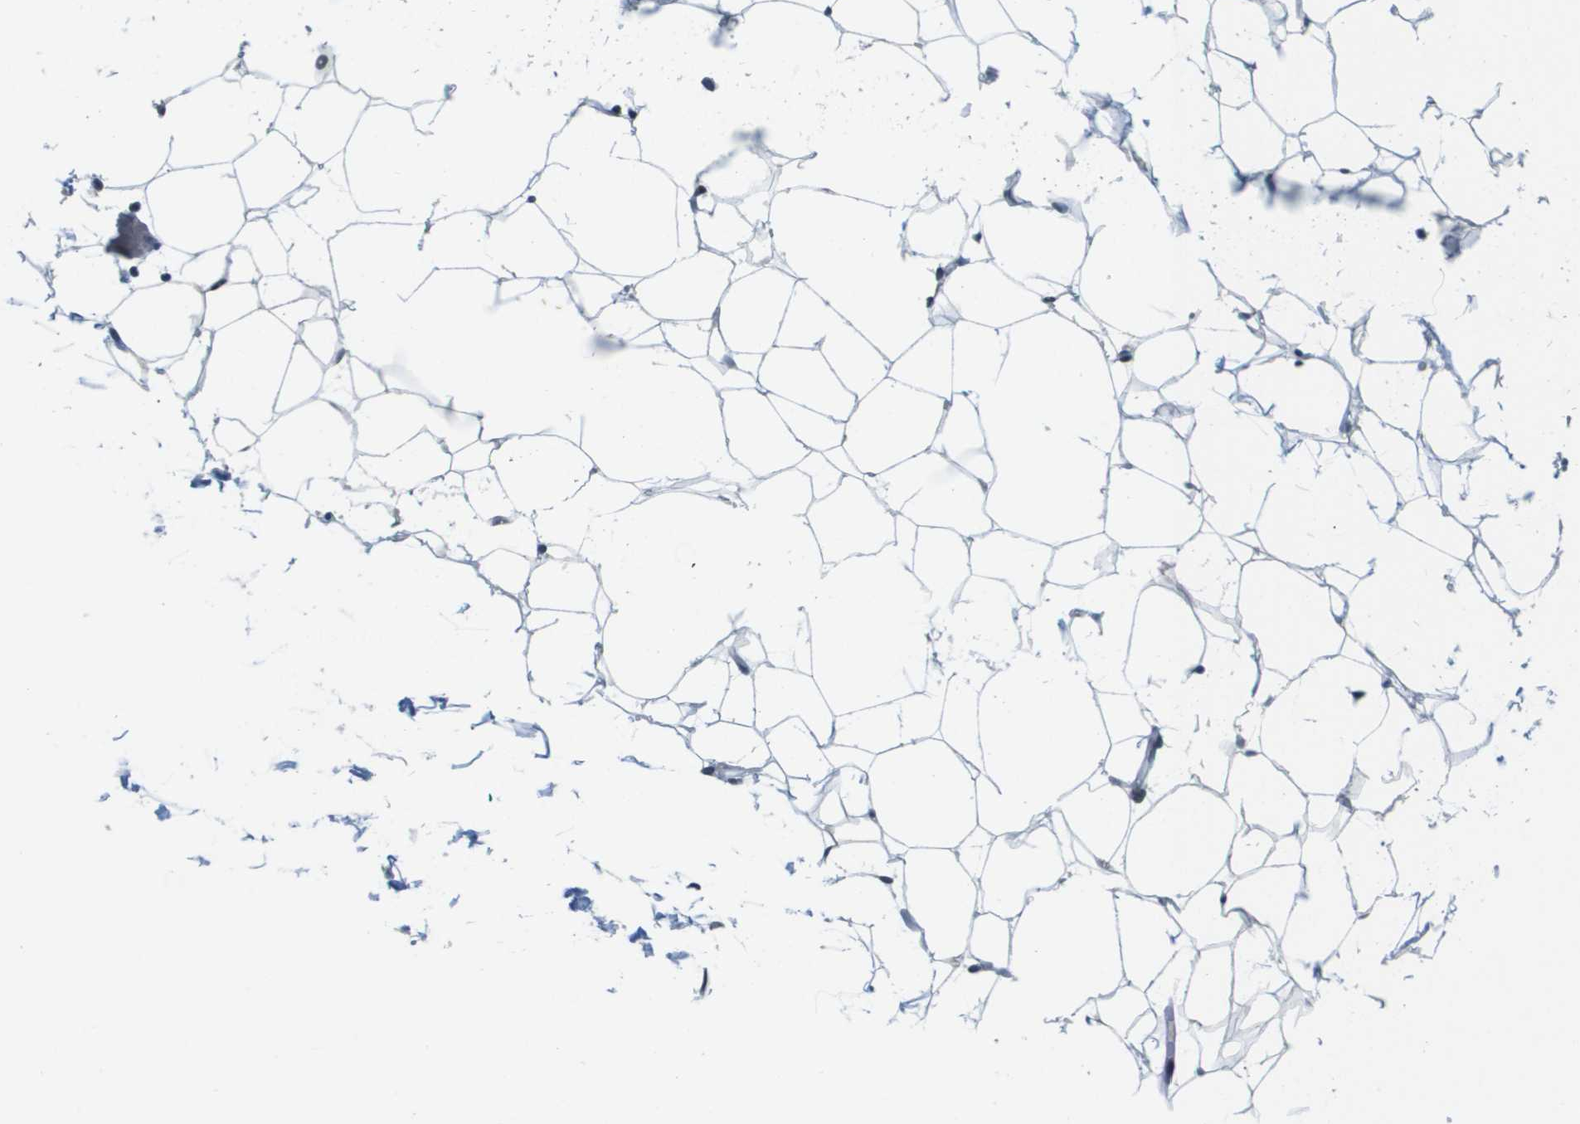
{"staining": {"intensity": "moderate", "quantity": ">75%", "location": "nuclear"}, "tissue": "adipose tissue", "cell_type": "Adipocytes", "image_type": "normal", "snomed": [{"axis": "morphology", "description": "Normal tissue, NOS"}, {"axis": "topography", "description": "Breast"}, {"axis": "topography", "description": "Soft tissue"}], "caption": "Immunohistochemistry (IHC) micrograph of unremarkable adipose tissue: human adipose tissue stained using immunohistochemistry shows medium levels of moderate protein expression localized specifically in the nuclear of adipocytes, appearing as a nuclear brown color.", "gene": "ARID1B", "patient": {"sex": "female", "age": 75}}